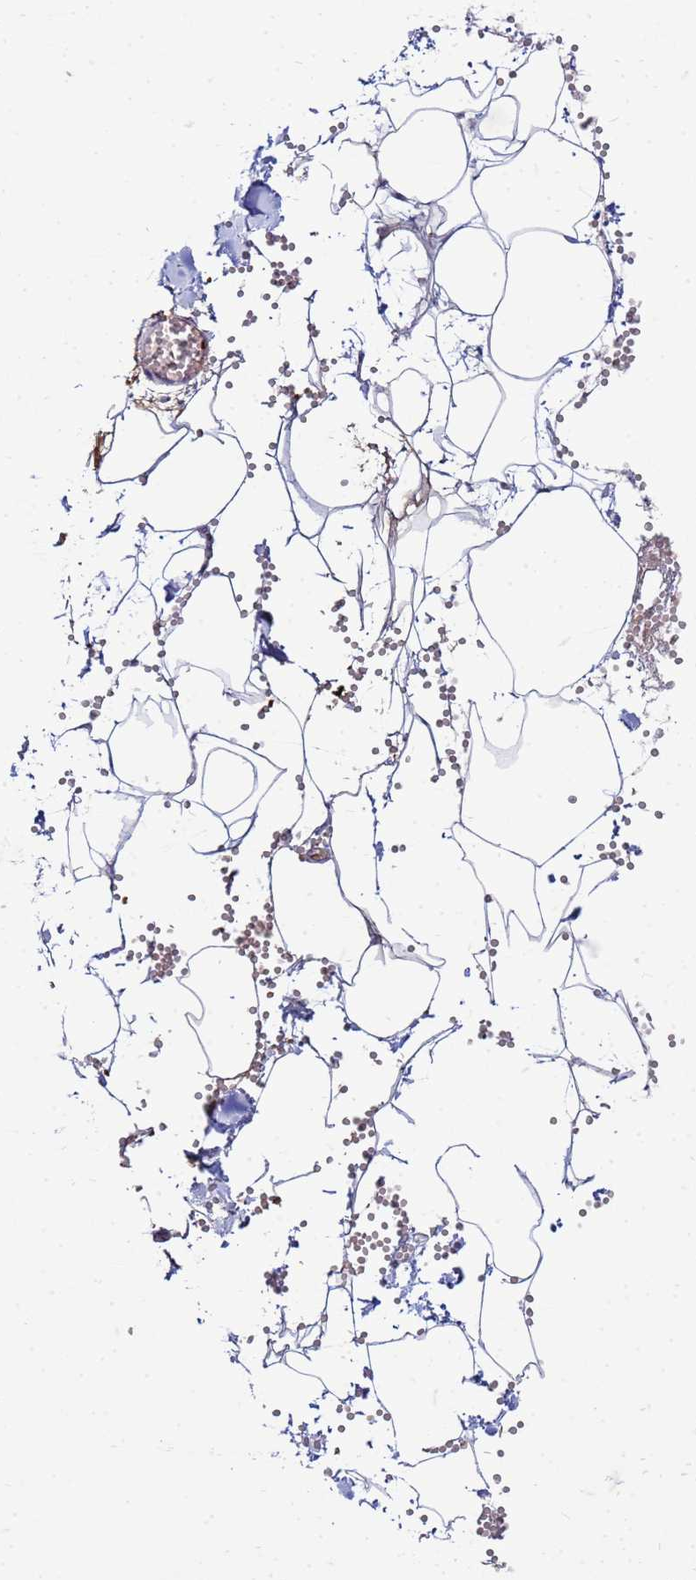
{"staining": {"intensity": "negative", "quantity": "none", "location": "none"}, "tissue": "adipose tissue", "cell_type": "Adipocytes", "image_type": "normal", "snomed": [{"axis": "morphology", "description": "Normal tissue, NOS"}, {"axis": "topography", "description": "Gallbladder"}, {"axis": "topography", "description": "Peripheral nerve tissue"}], "caption": "Adipocytes show no significant positivity in normal adipose tissue. (DAB IHC, high magnification).", "gene": "PKD1", "patient": {"sex": "male", "age": 38}}